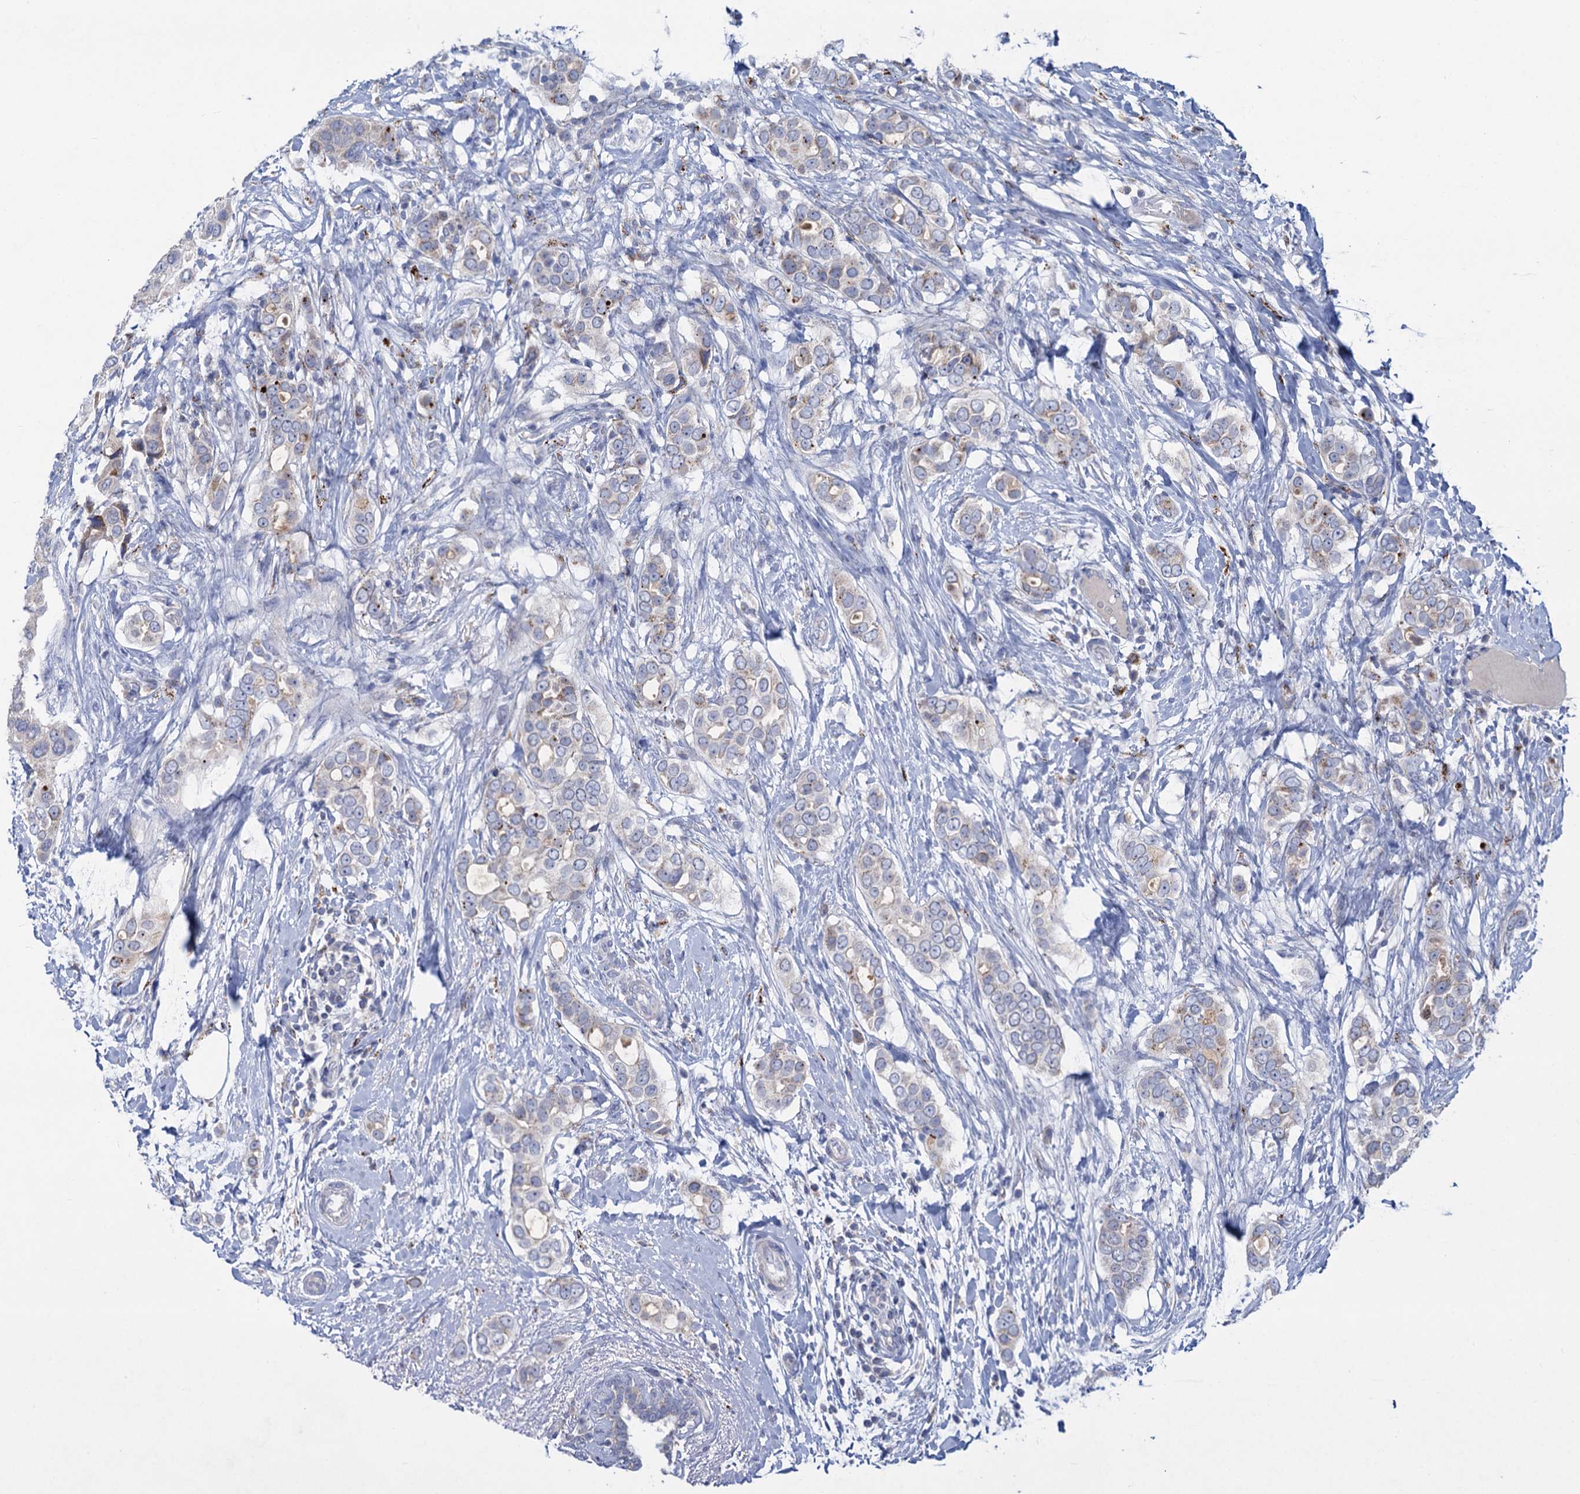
{"staining": {"intensity": "negative", "quantity": "none", "location": "none"}, "tissue": "breast cancer", "cell_type": "Tumor cells", "image_type": "cancer", "snomed": [{"axis": "morphology", "description": "Lobular carcinoma"}, {"axis": "topography", "description": "Breast"}], "caption": "Breast lobular carcinoma was stained to show a protein in brown. There is no significant positivity in tumor cells.", "gene": "ANKS3", "patient": {"sex": "female", "age": 51}}